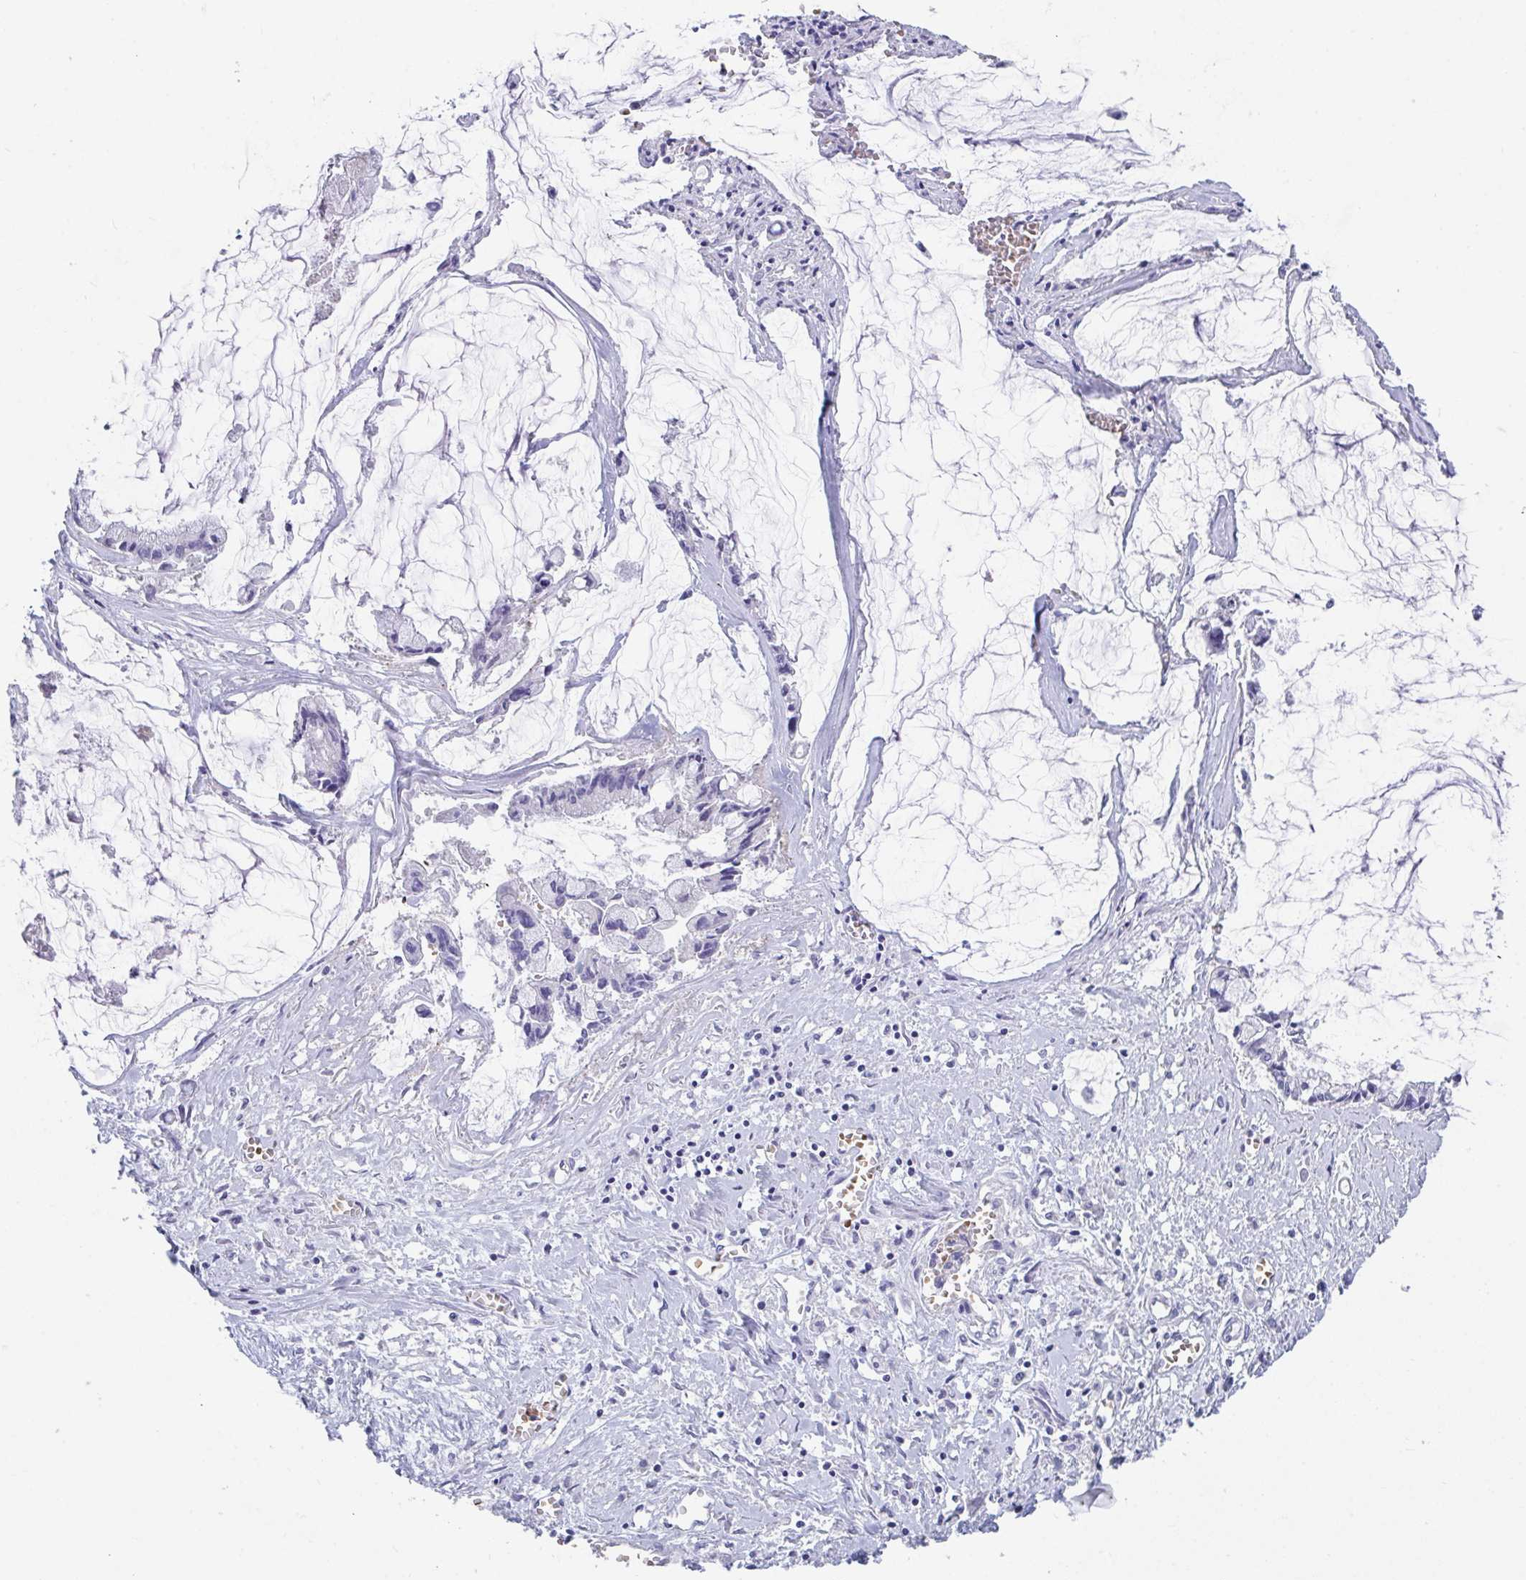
{"staining": {"intensity": "negative", "quantity": "none", "location": "none"}, "tissue": "ovarian cancer", "cell_type": "Tumor cells", "image_type": "cancer", "snomed": [{"axis": "morphology", "description": "Cystadenocarcinoma, mucinous, NOS"}, {"axis": "topography", "description": "Ovary"}], "caption": "There is no significant positivity in tumor cells of mucinous cystadenocarcinoma (ovarian).", "gene": "TTC30B", "patient": {"sex": "female", "age": 90}}